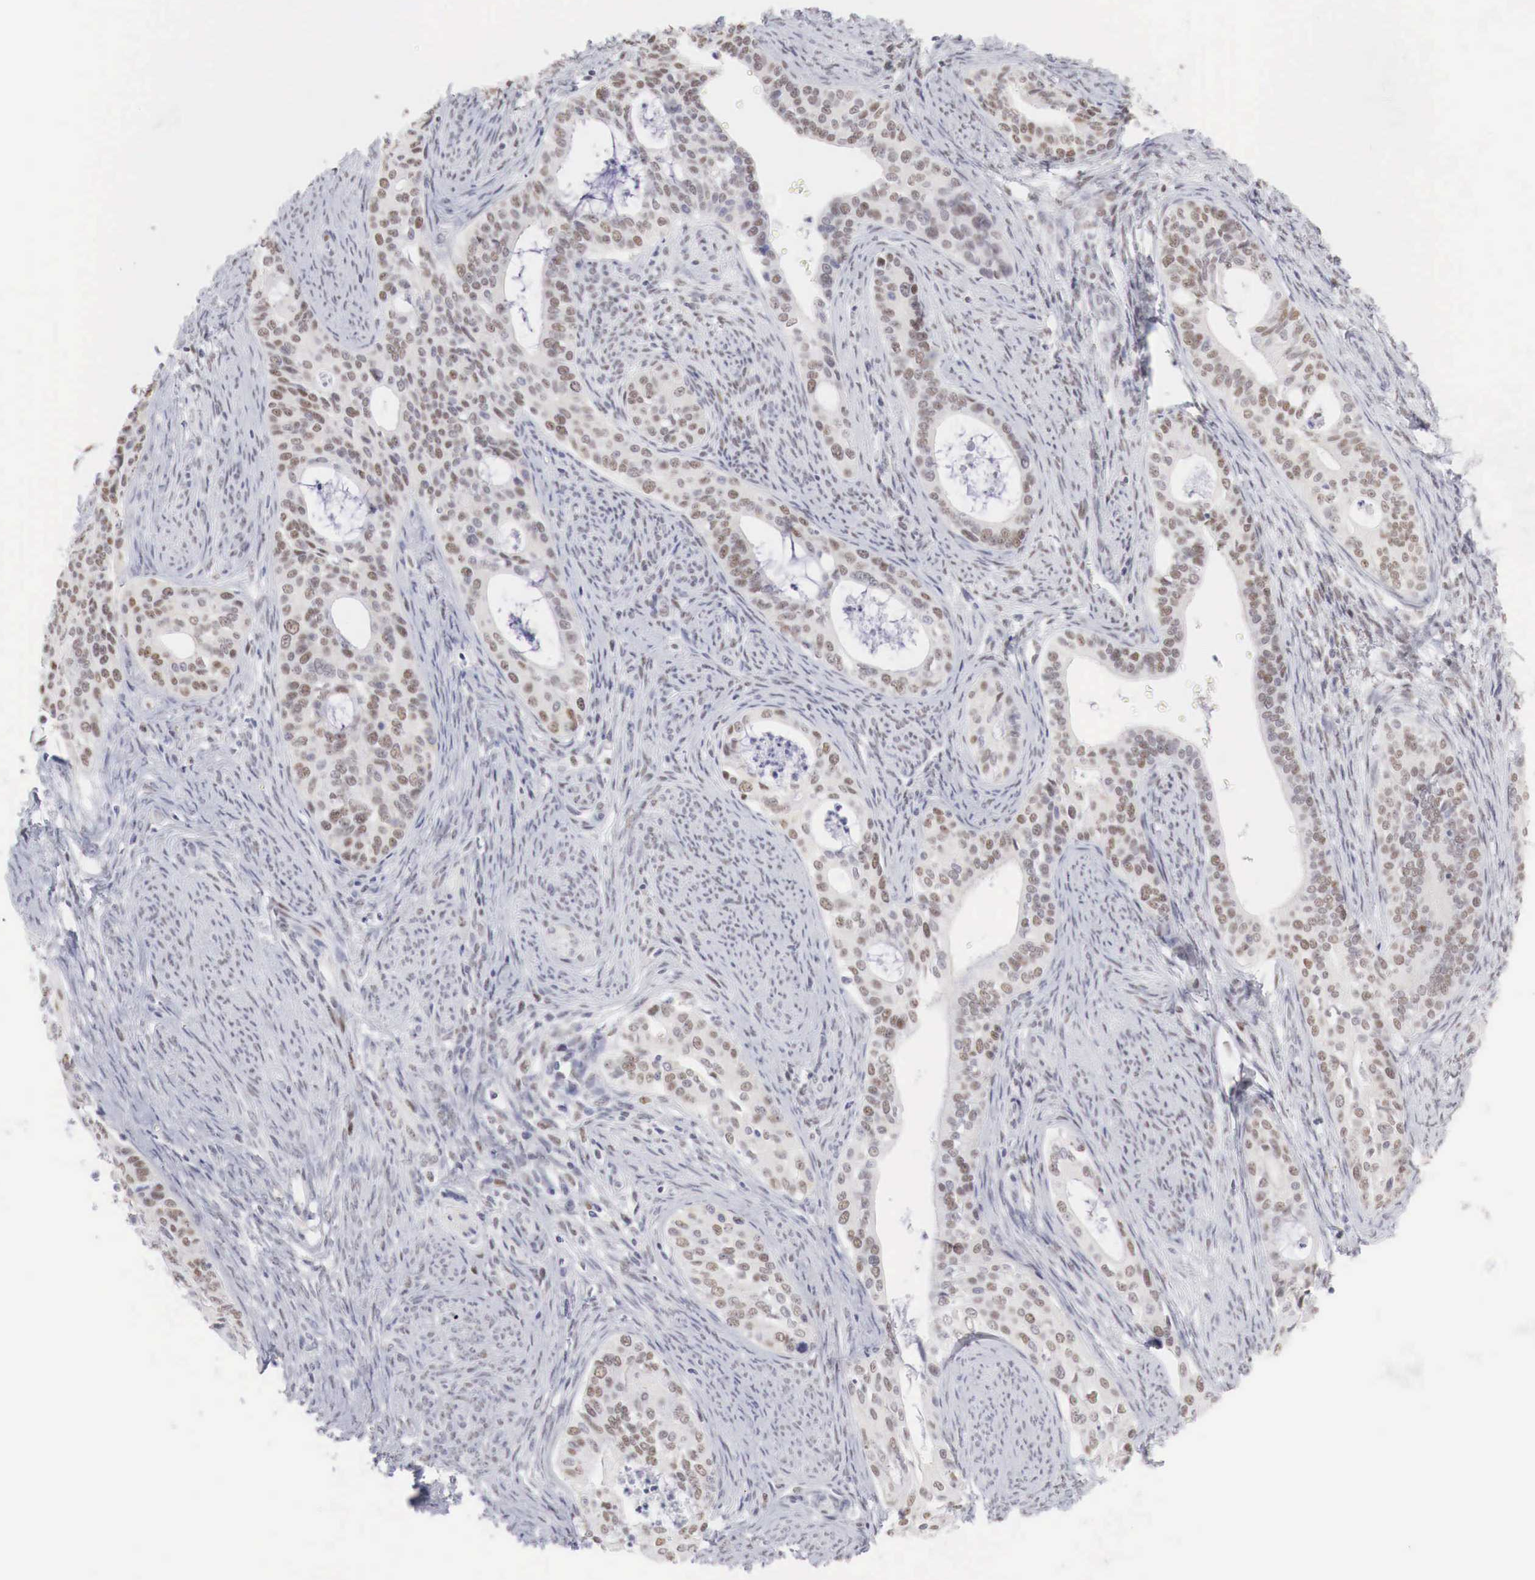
{"staining": {"intensity": "moderate", "quantity": "25%-75%", "location": "nuclear"}, "tissue": "cervical cancer", "cell_type": "Tumor cells", "image_type": "cancer", "snomed": [{"axis": "morphology", "description": "Squamous cell carcinoma, NOS"}, {"axis": "topography", "description": "Cervix"}], "caption": "DAB immunohistochemical staining of squamous cell carcinoma (cervical) reveals moderate nuclear protein positivity in approximately 25%-75% of tumor cells.", "gene": "FOXP2", "patient": {"sex": "female", "age": 34}}